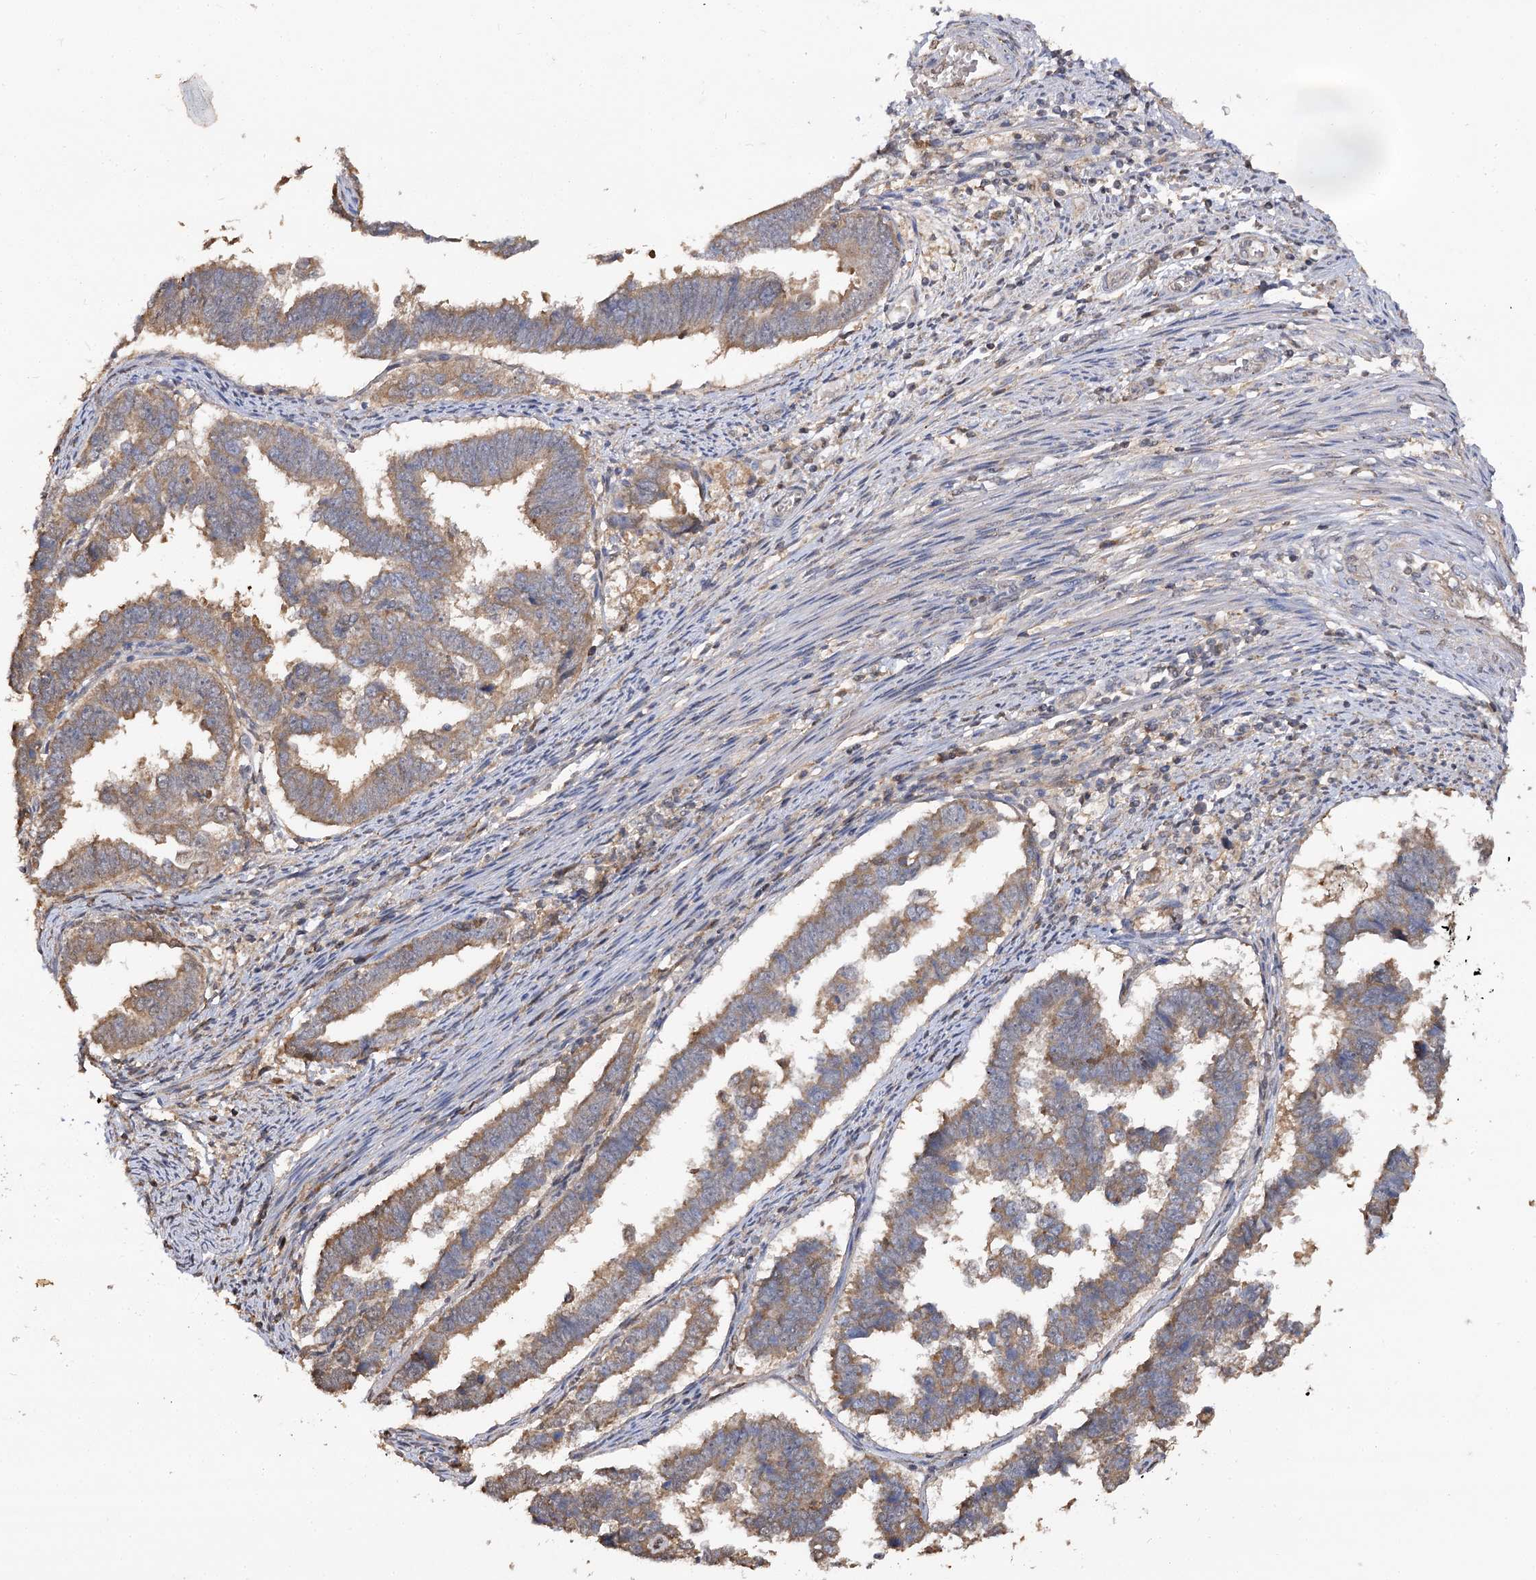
{"staining": {"intensity": "moderate", "quantity": ">75%", "location": "cytoplasmic/membranous"}, "tissue": "endometrial cancer", "cell_type": "Tumor cells", "image_type": "cancer", "snomed": [{"axis": "morphology", "description": "Adenocarcinoma, NOS"}, {"axis": "topography", "description": "Endometrium"}], "caption": "About >75% of tumor cells in endometrial cancer (adenocarcinoma) exhibit moderate cytoplasmic/membranous protein expression as visualized by brown immunohistochemical staining.", "gene": "ARL13A", "patient": {"sex": "female", "age": 75}}